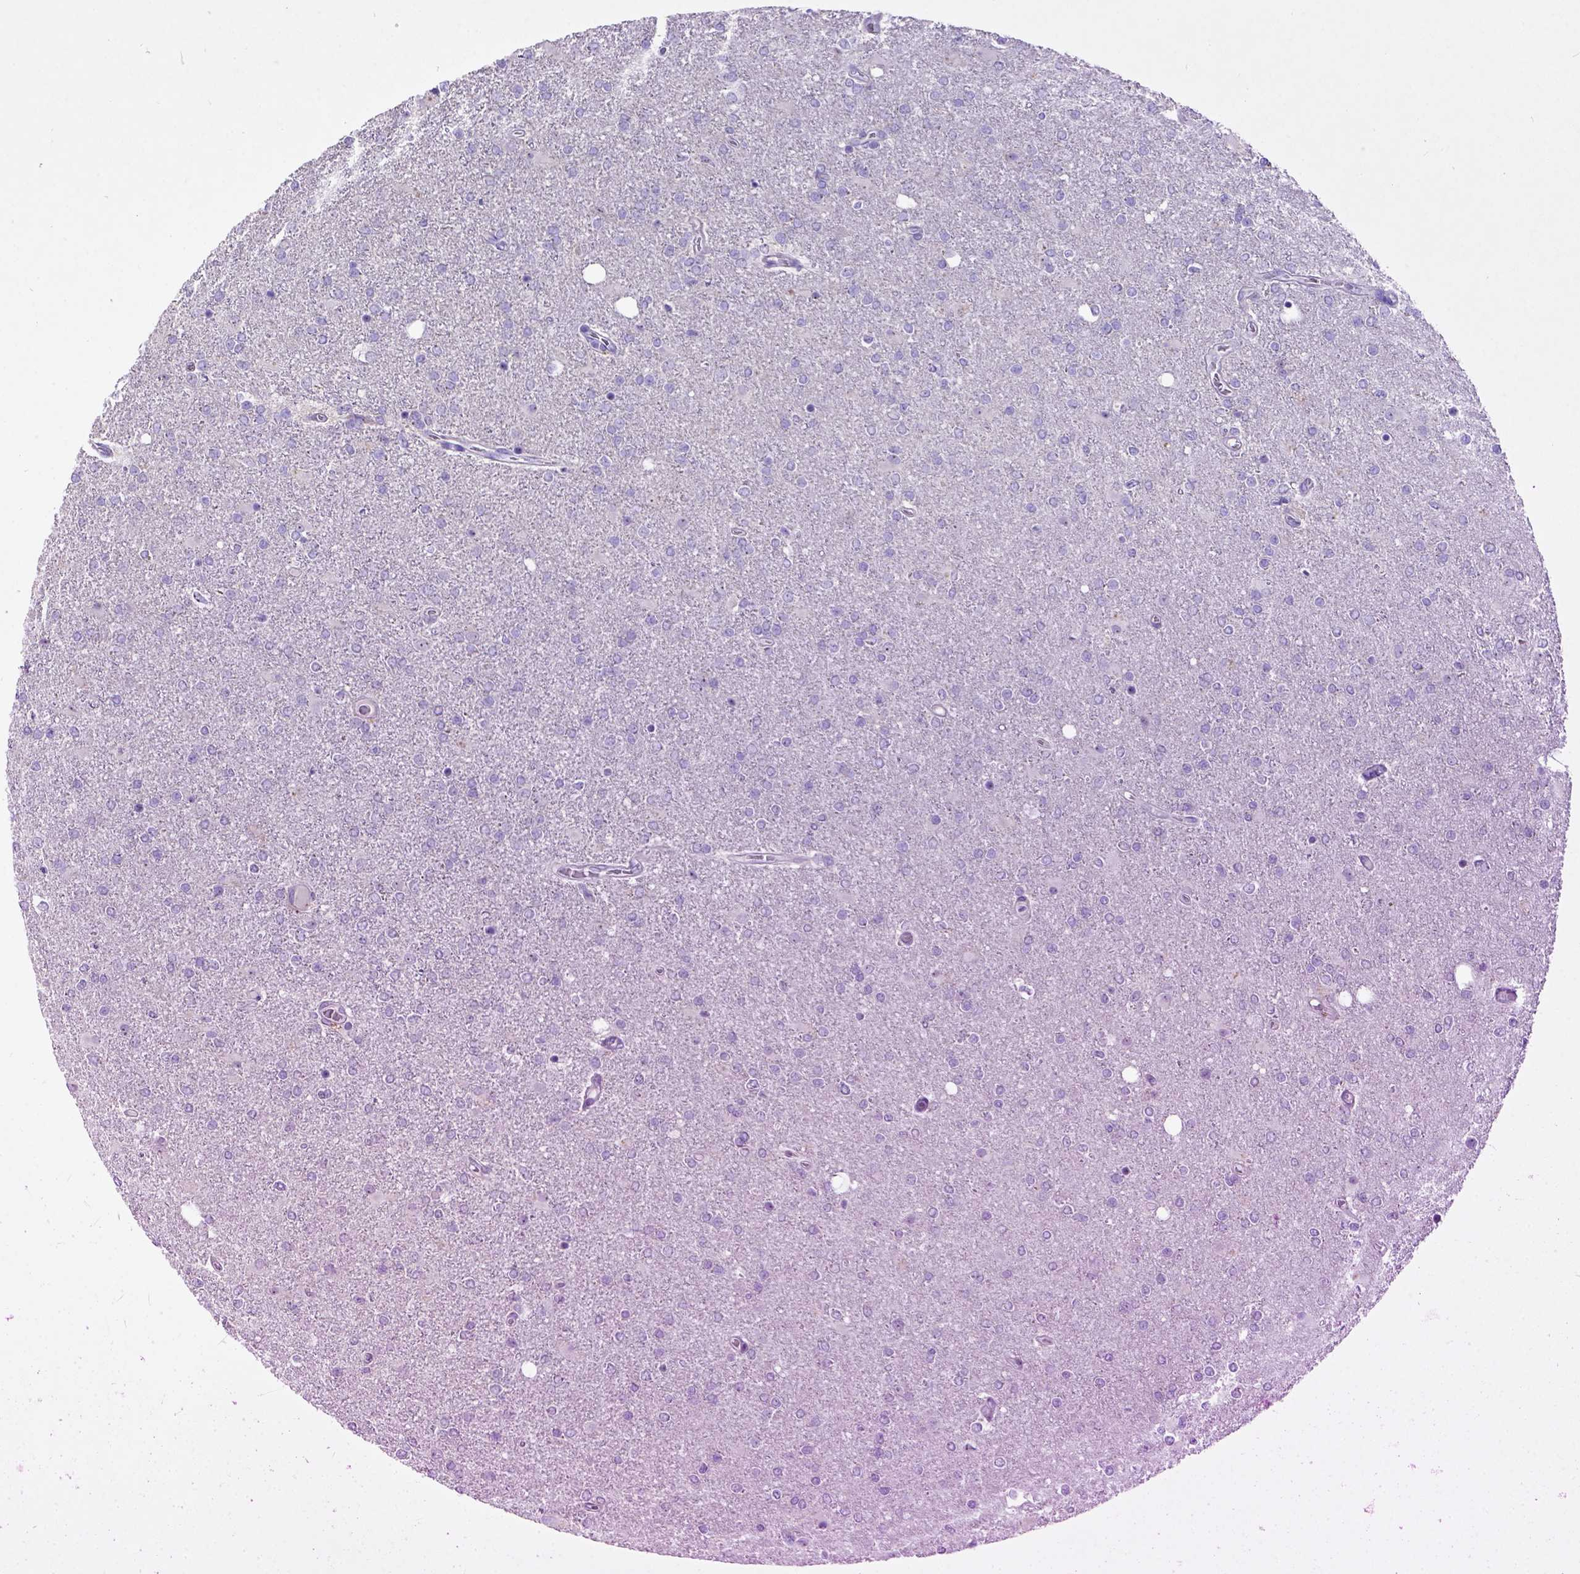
{"staining": {"intensity": "negative", "quantity": "none", "location": "none"}, "tissue": "glioma", "cell_type": "Tumor cells", "image_type": "cancer", "snomed": [{"axis": "morphology", "description": "Glioma, malignant, High grade"}, {"axis": "topography", "description": "Cerebral cortex"}], "caption": "Glioma stained for a protein using immunohistochemistry (IHC) demonstrates no expression tumor cells.", "gene": "UTP4", "patient": {"sex": "male", "age": 70}}